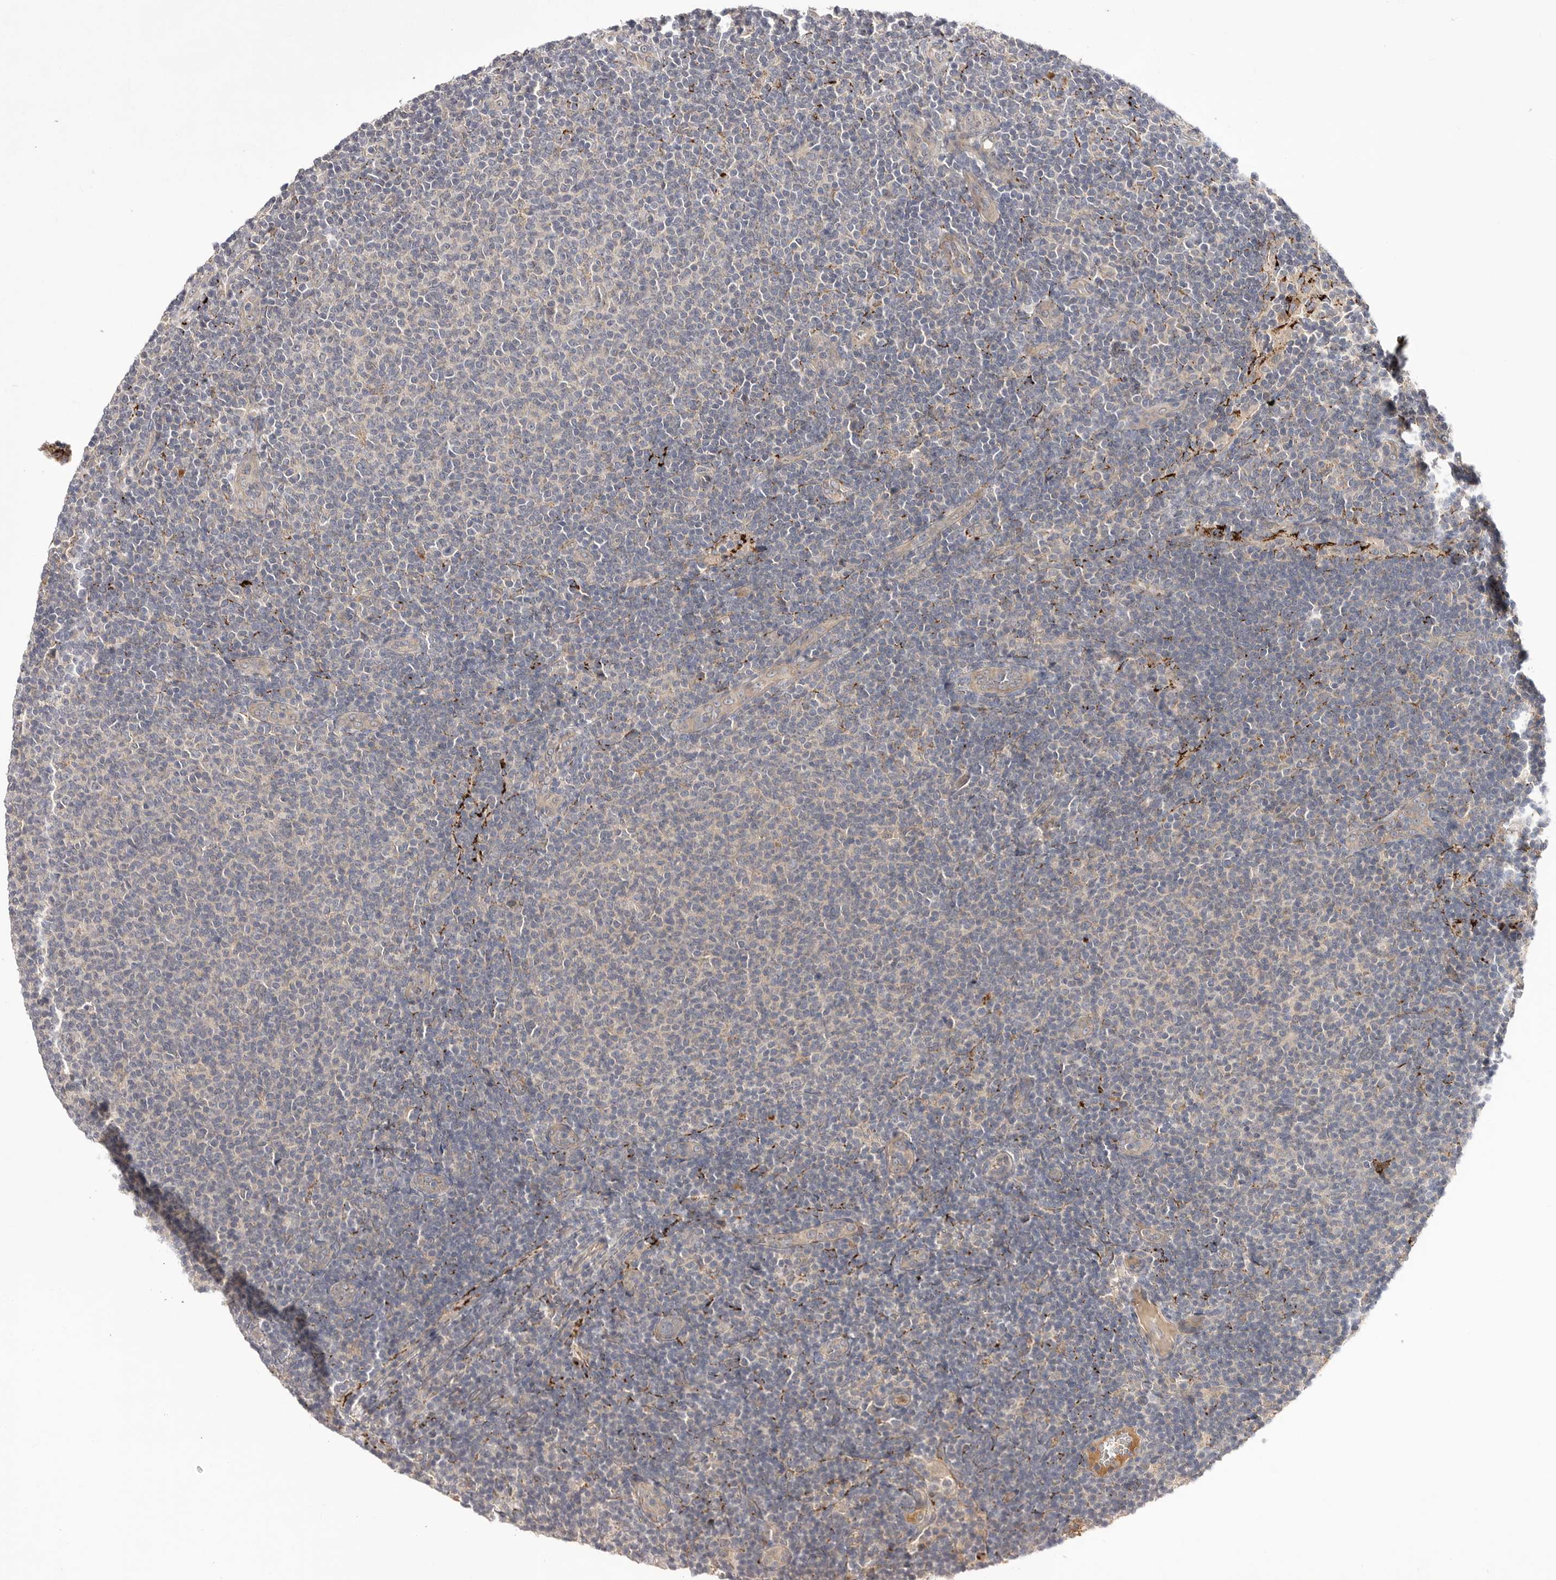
{"staining": {"intensity": "negative", "quantity": "none", "location": "none"}, "tissue": "lymphoma", "cell_type": "Tumor cells", "image_type": "cancer", "snomed": [{"axis": "morphology", "description": "Malignant lymphoma, non-Hodgkin's type, Low grade"}, {"axis": "topography", "description": "Lymph node"}], "caption": "Immunohistochemistry (IHC) histopathology image of low-grade malignant lymphoma, non-Hodgkin's type stained for a protein (brown), which demonstrates no positivity in tumor cells. (Stains: DAB (3,3'-diaminobenzidine) immunohistochemistry with hematoxylin counter stain, Microscopy: brightfield microscopy at high magnification).", "gene": "DHDDS", "patient": {"sex": "male", "age": 66}}